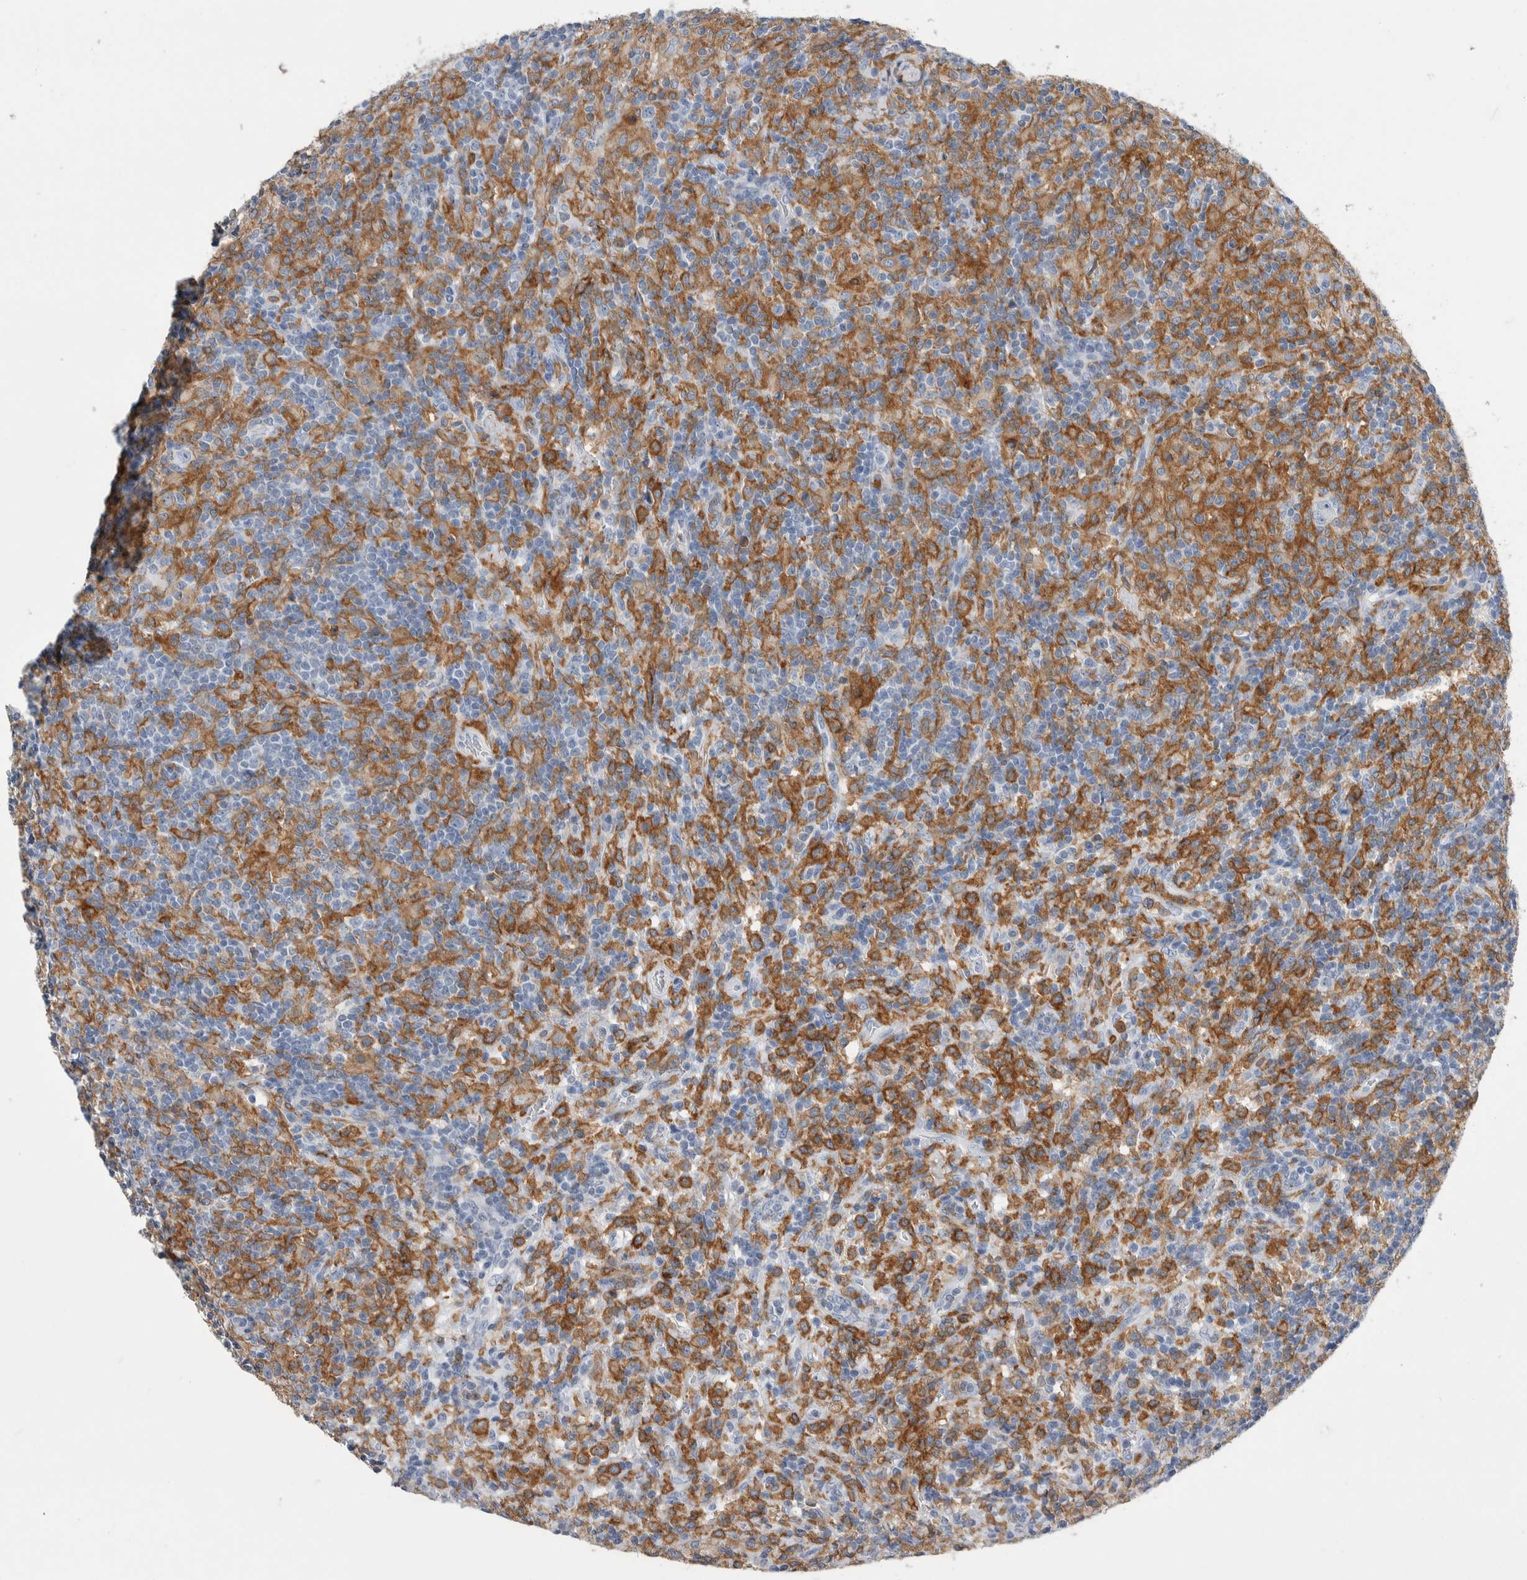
{"staining": {"intensity": "negative", "quantity": "none", "location": "none"}, "tissue": "lymphoma", "cell_type": "Tumor cells", "image_type": "cancer", "snomed": [{"axis": "morphology", "description": "Hodgkin's disease, NOS"}, {"axis": "topography", "description": "Lymph node"}], "caption": "The histopathology image demonstrates no staining of tumor cells in Hodgkin's disease. (DAB immunohistochemistry with hematoxylin counter stain).", "gene": "SKAP2", "patient": {"sex": "male", "age": 70}}